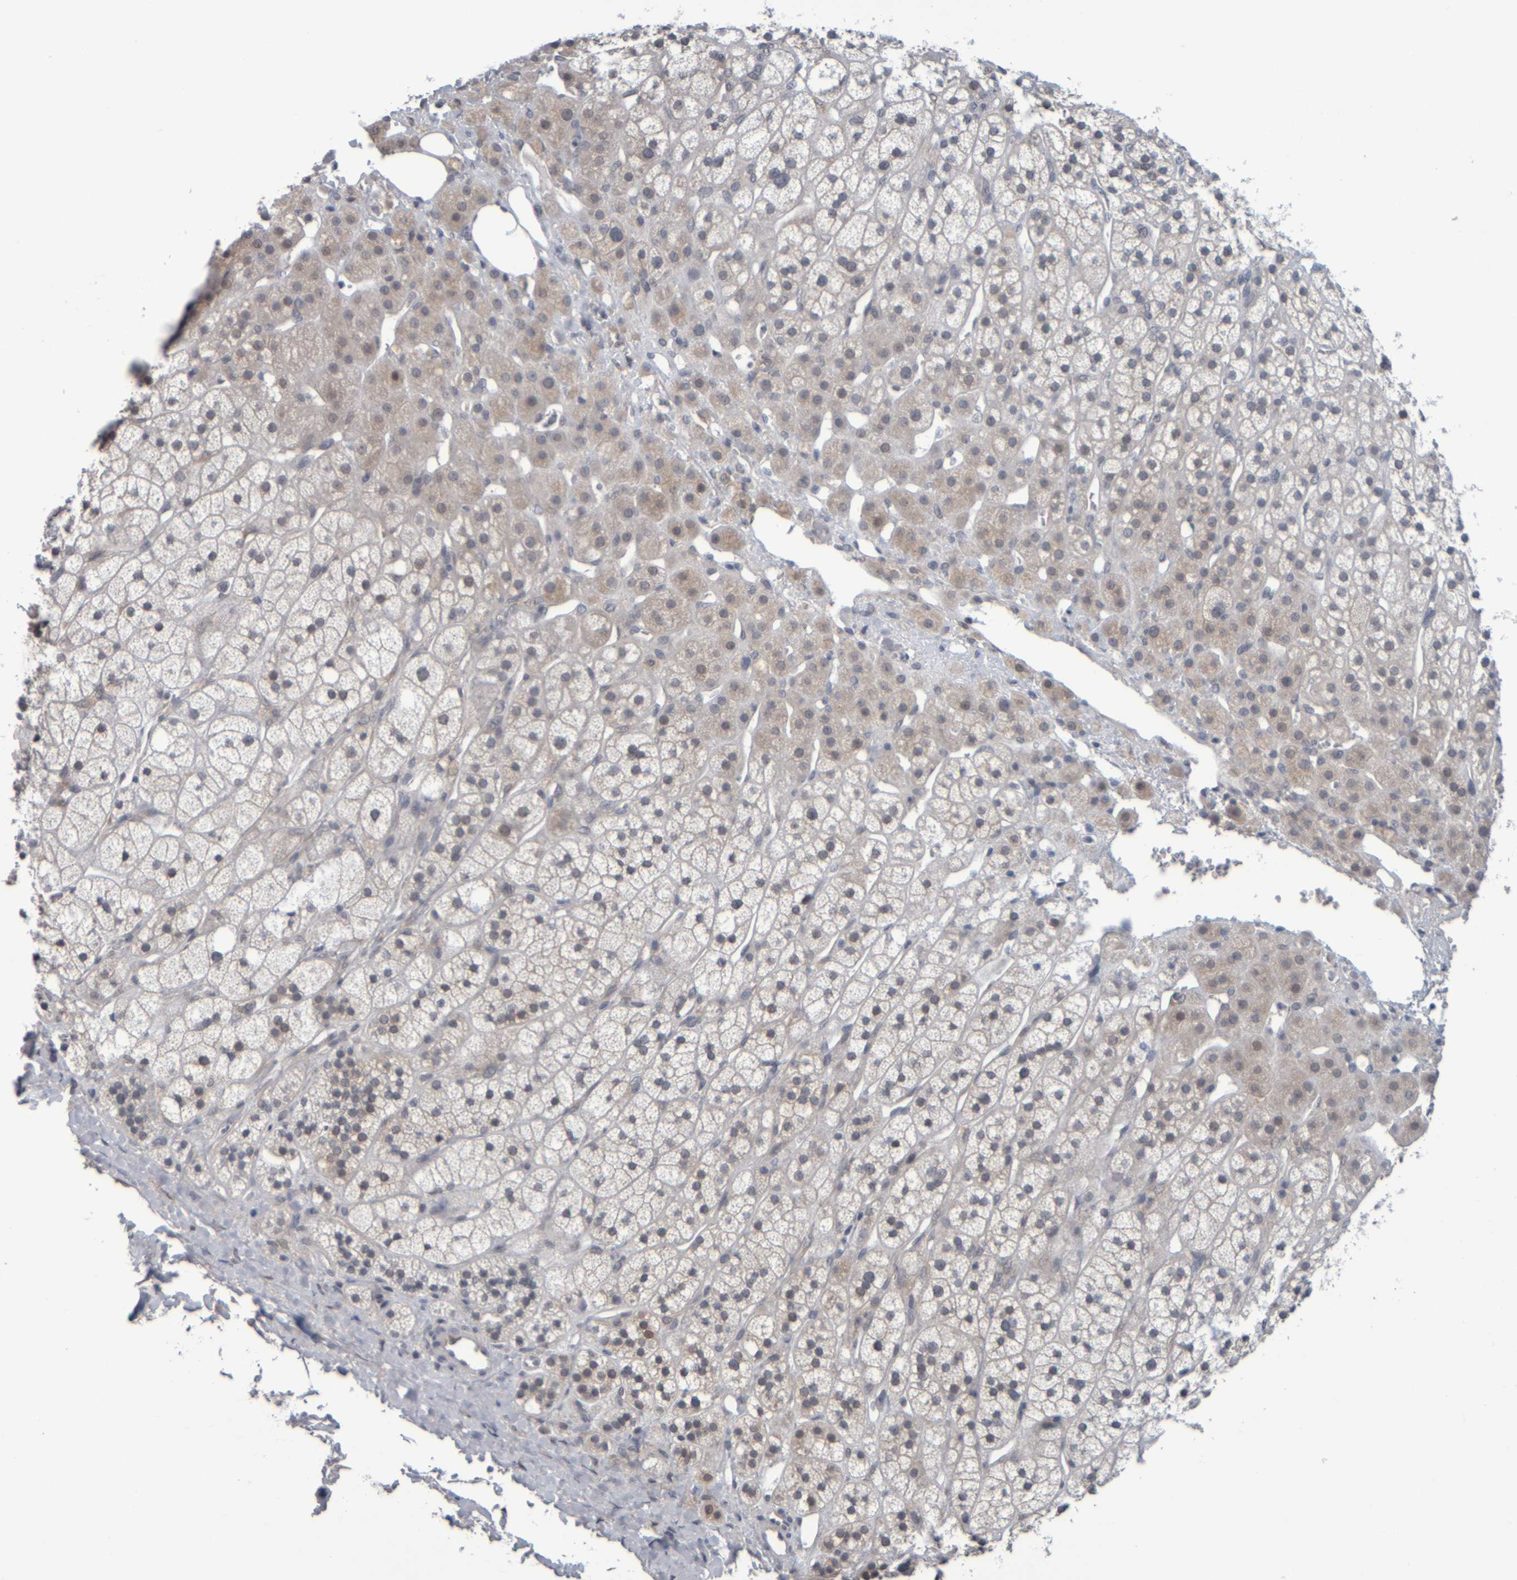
{"staining": {"intensity": "weak", "quantity": "<25%", "location": "cytoplasmic/membranous,nuclear"}, "tissue": "adrenal gland", "cell_type": "Glandular cells", "image_type": "normal", "snomed": [{"axis": "morphology", "description": "Normal tissue, NOS"}, {"axis": "topography", "description": "Adrenal gland"}], "caption": "DAB (3,3'-diaminobenzidine) immunohistochemical staining of unremarkable adrenal gland shows no significant staining in glandular cells.", "gene": "COL14A1", "patient": {"sex": "male", "age": 56}}